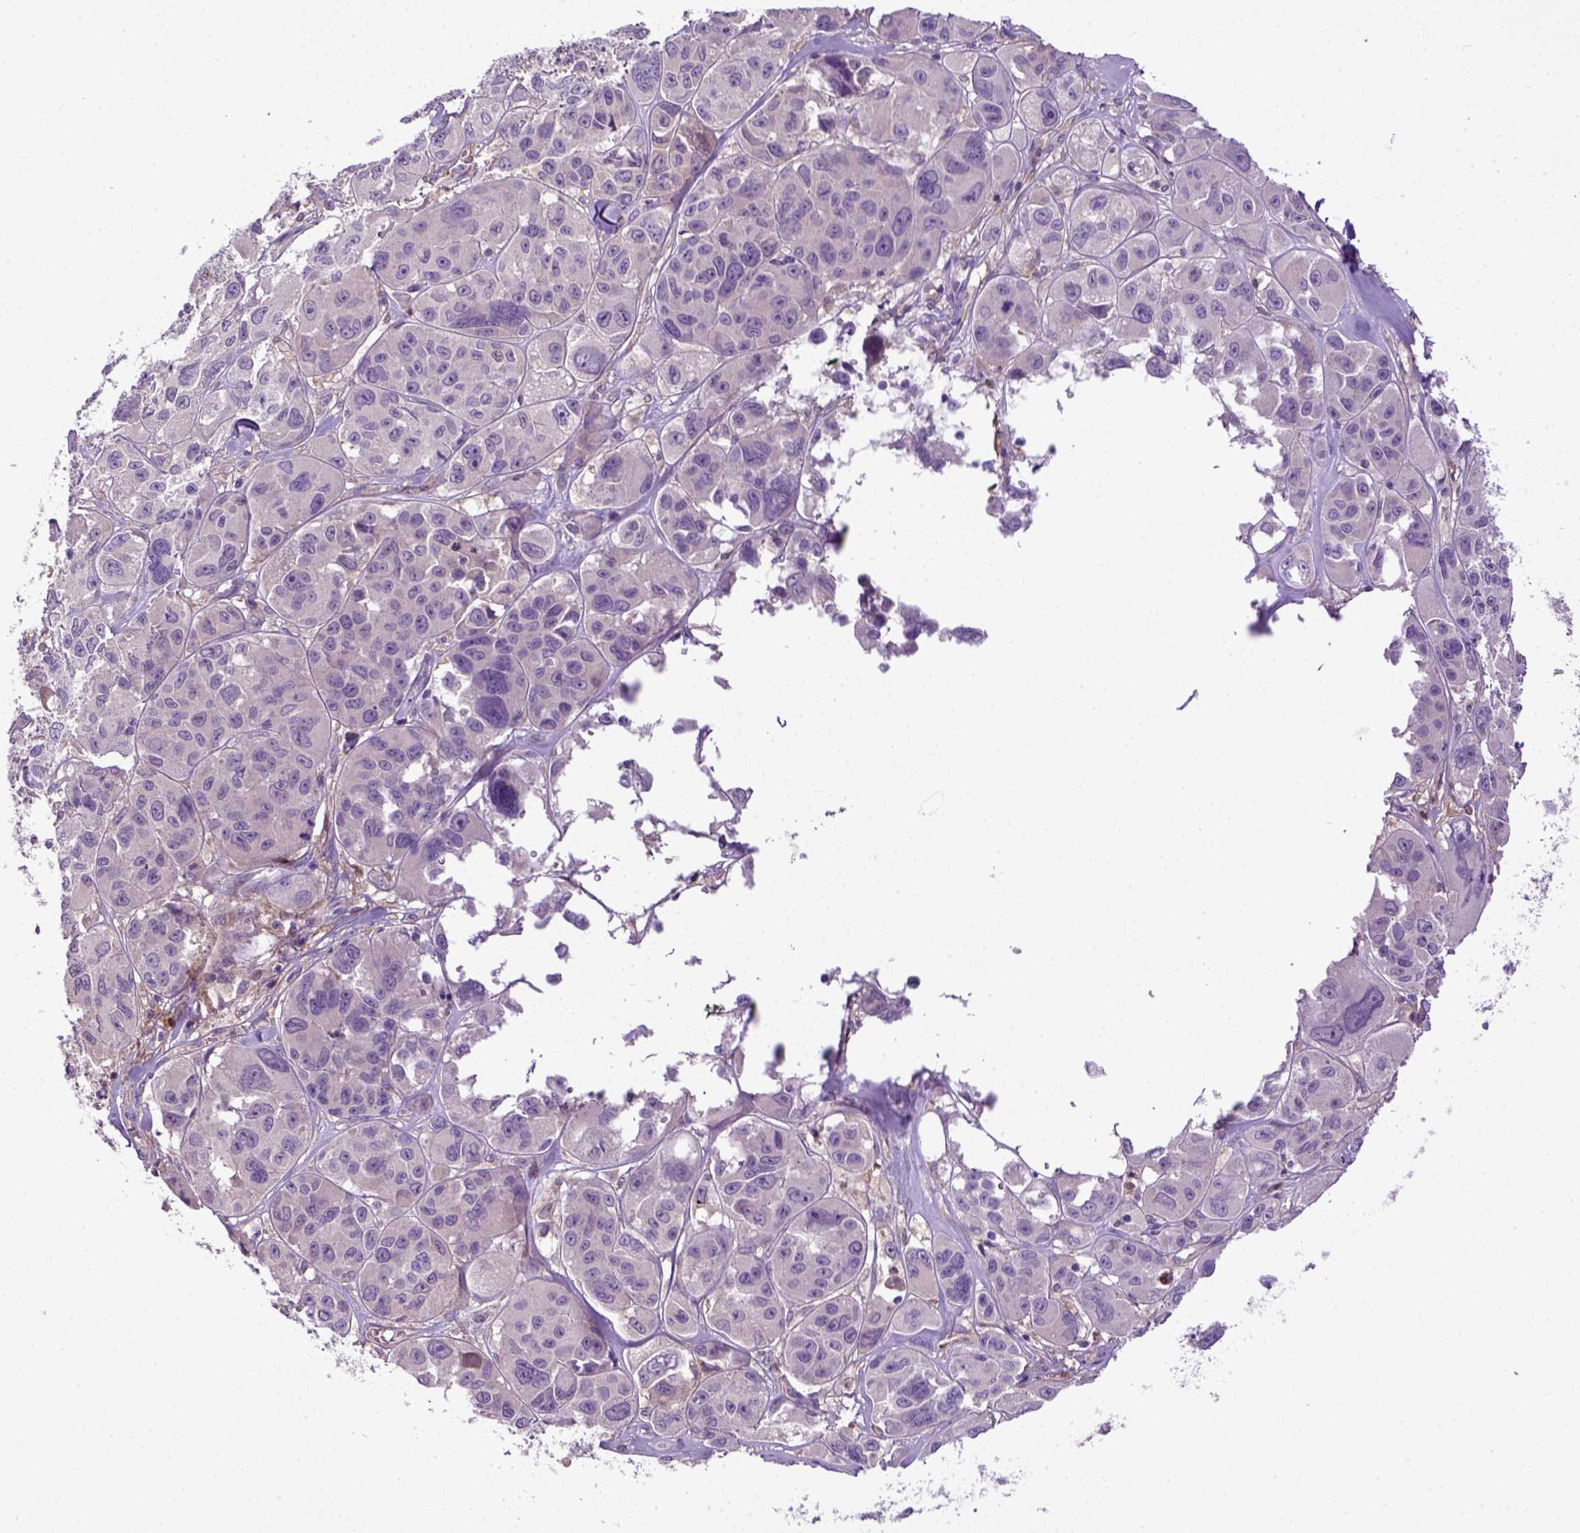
{"staining": {"intensity": "negative", "quantity": "none", "location": "none"}, "tissue": "melanoma", "cell_type": "Tumor cells", "image_type": "cancer", "snomed": [{"axis": "morphology", "description": "Malignant melanoma, NOS"}, {"axis": "topography", "description": "Skin"}], "caption": "Histopathology image shows no significant protein expression in tumor cells of malignant melanoma.", "gene": "DEPDC1B", "patient": {"sex": "female", "age": 66}}